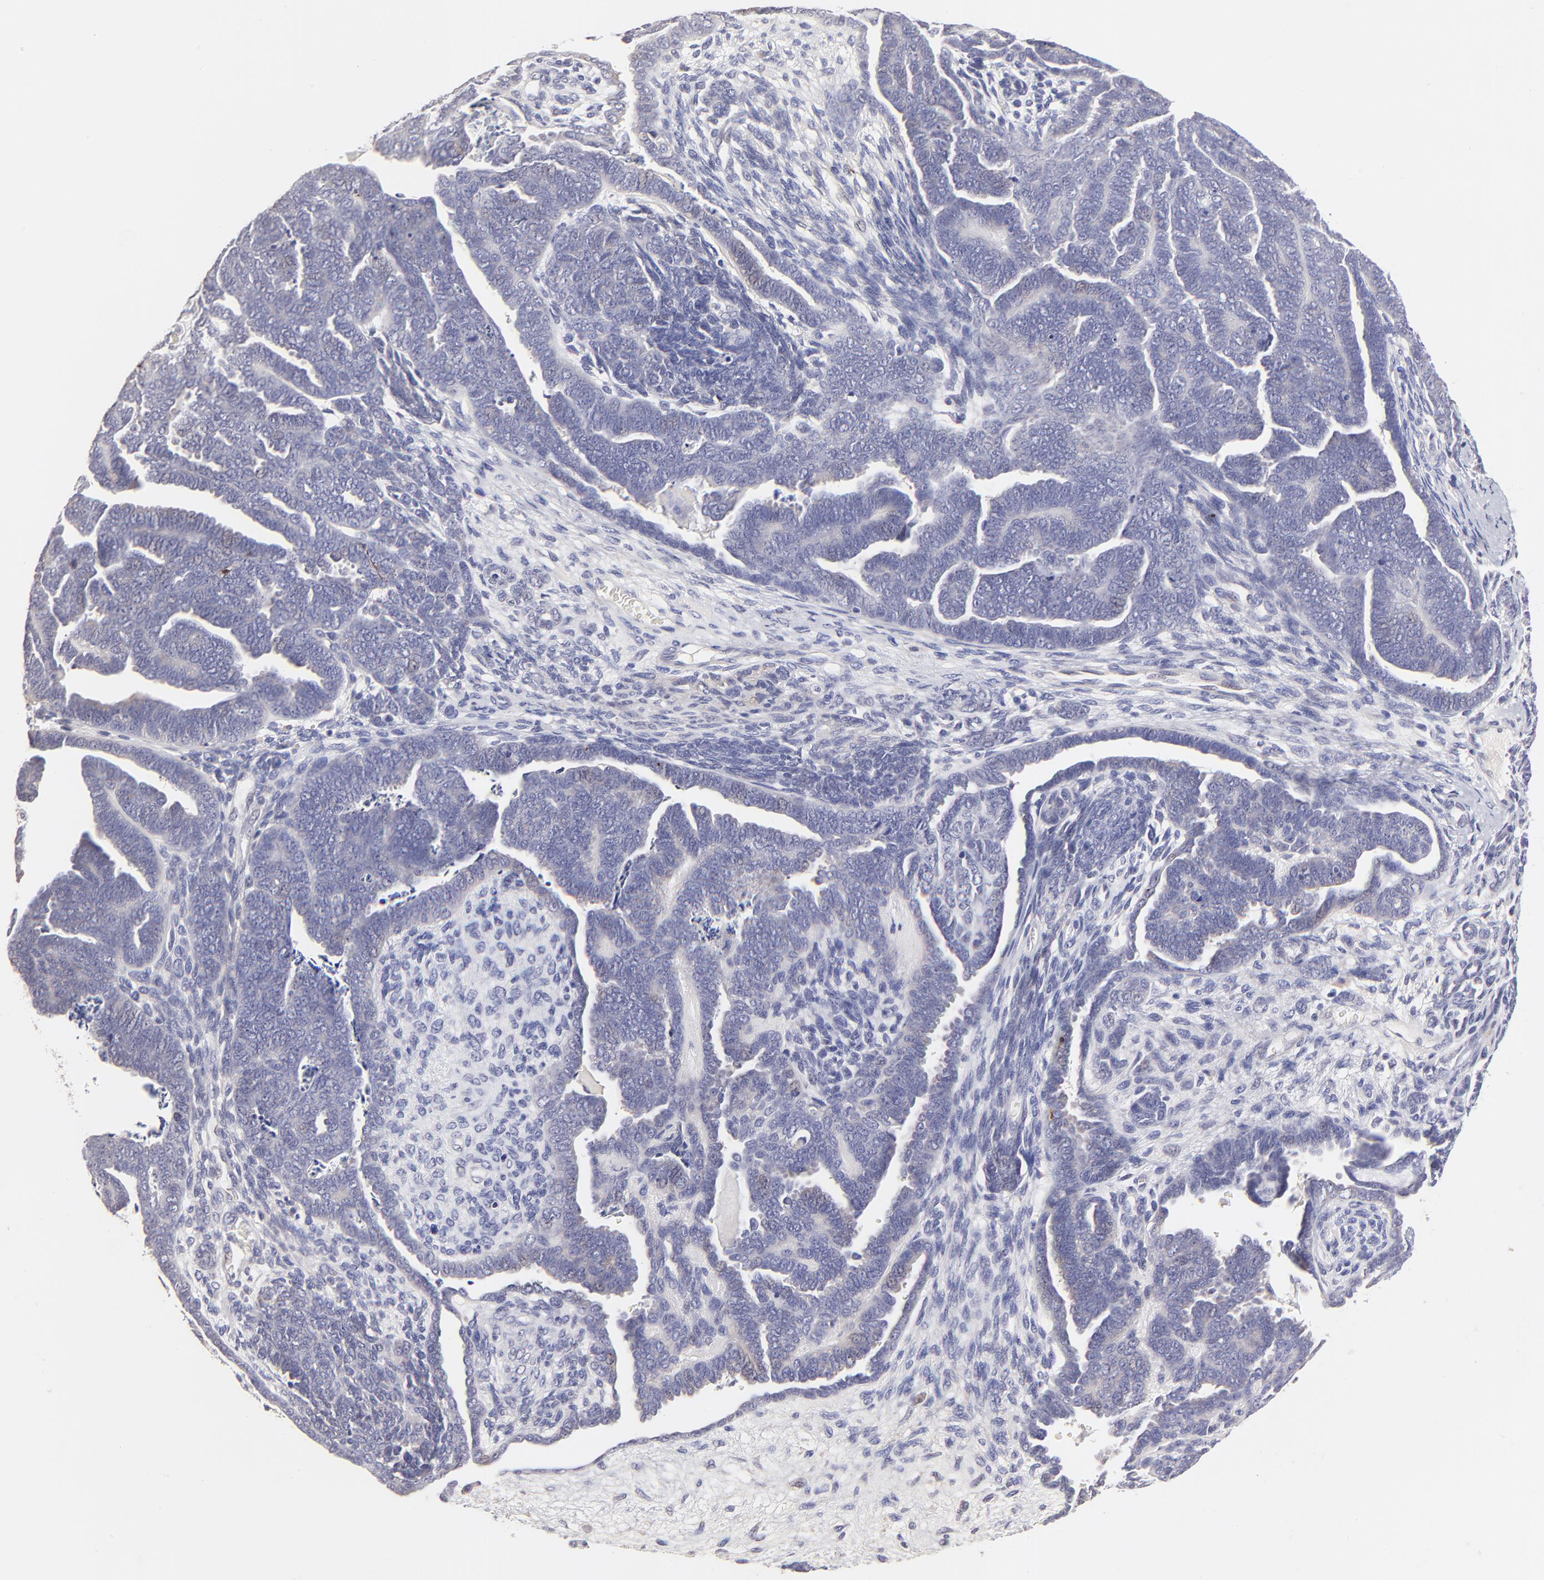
{"staining": {"intensity": "negative", "quantity": "none", "location": "none"}, "tissue": "endometrial cancer", "cell_type": "Tumor cells", "image_type": "cancer", "snomed": [{"axis": "morphology", "description": "Neoplasm, malignant, NOS"}, {"axis": "topography", "description": "Endometrium"}], "caption": "Photomicrograph shows no protein expression in tumor cells of endometrial cancer tissue. The staining is performed using DAB (3,3'-diaminobenzidine) brown chromogen with nuclei counter-stained in using hematoxylin.", "gene": "BTG2", "patient": {"sex": "female", "age": 74}}